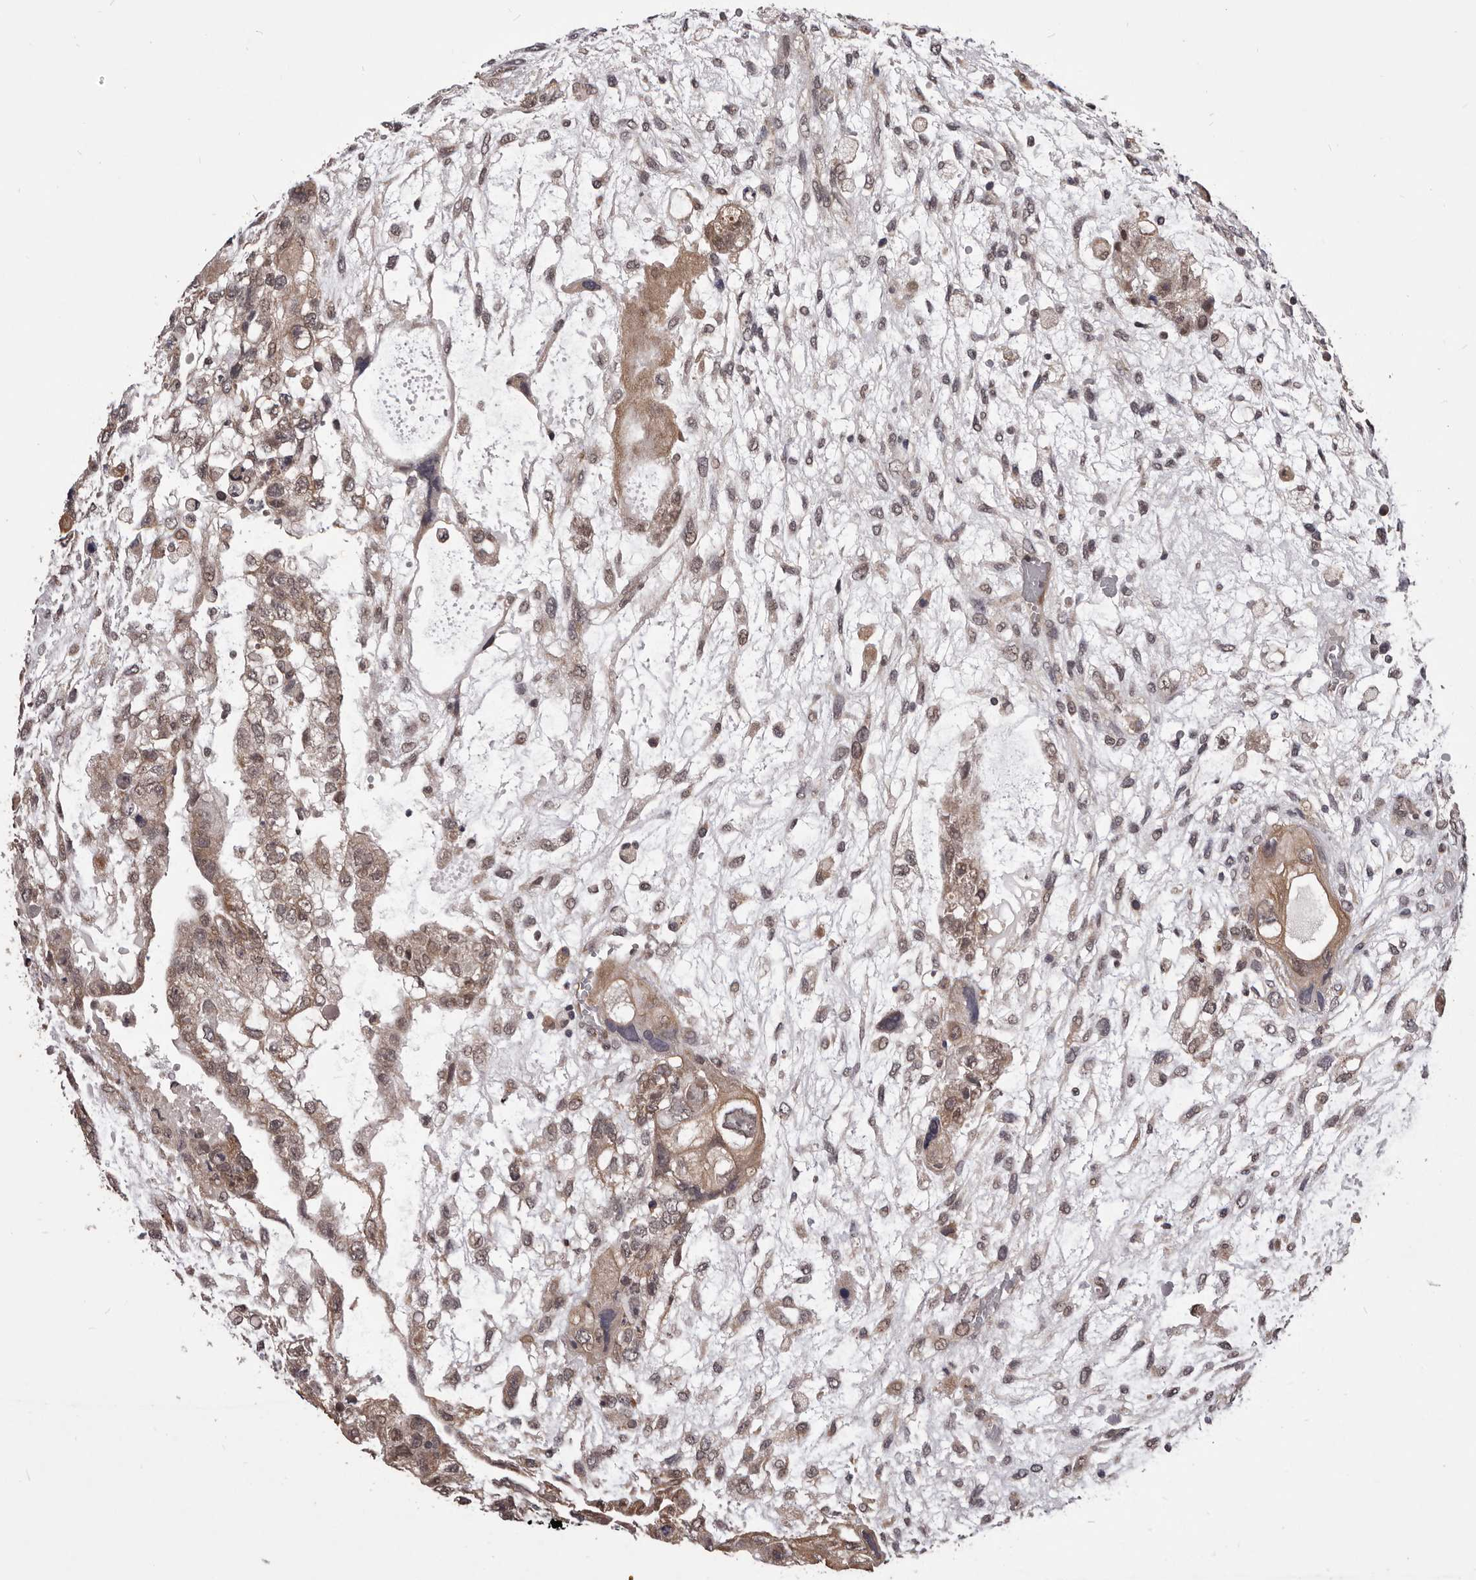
{"staining": {"intensity": "moderate", "quantity": ">75%", "location": "cytoplasmic/membranous,nuclear"}, "tissue": "testis cancer", "cell_type": "Tumor cells", "image_type": "cancer", "snomed": [{"axis": "morphology", "description": "Carcinoma, Embryonal, NOS"}, {"axis": "topography", "description": "Testis"}], "caption": "Brown immunohistochemical staining in testis cancer exhibits moderate cytoplasmic/membranous and nuclear expression in approximately >75% of tumor cells.", "gene": "CELF3", "patient": {"sex": "male", "age": 36}}